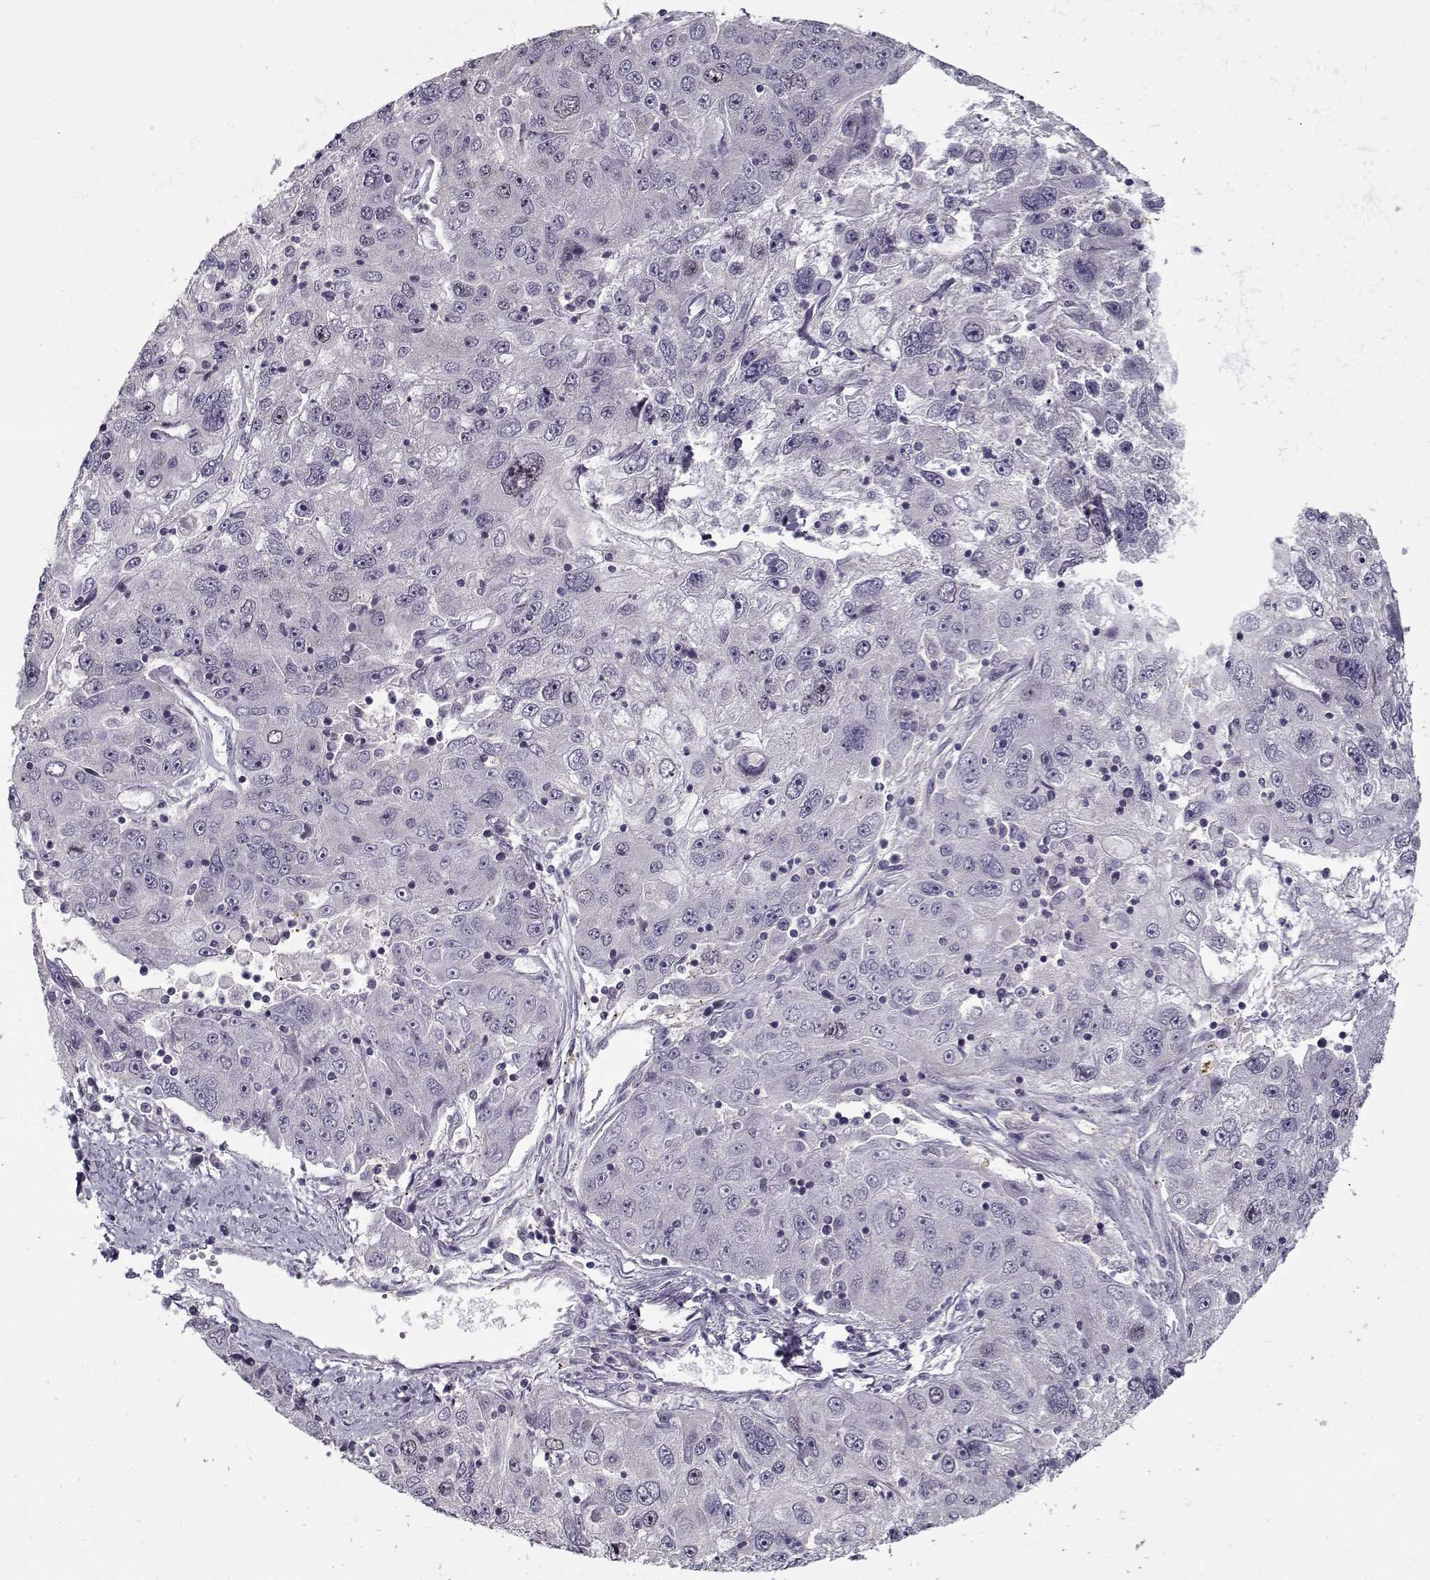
{"staining": {"intensity": "negative", "quantity": "none", "location": "none"}, "tissue": "stomach cancer", "cell_type": "Tumor cells", "image_type": "cancer", "snomed": [{"axis": "morphology", "description": "Adenocarcinoma, NOS"}, {"axis": "topography", "description": "Stomach"}], "caption": "High magnification brightfield microscopy of stomach cancer stained with DAB (brown) and counterstained with hematoxylin (blue): tumor cells show no significant staining.", "gene": "SEC16B", "patient": {"sex": "male", "age": 56}}